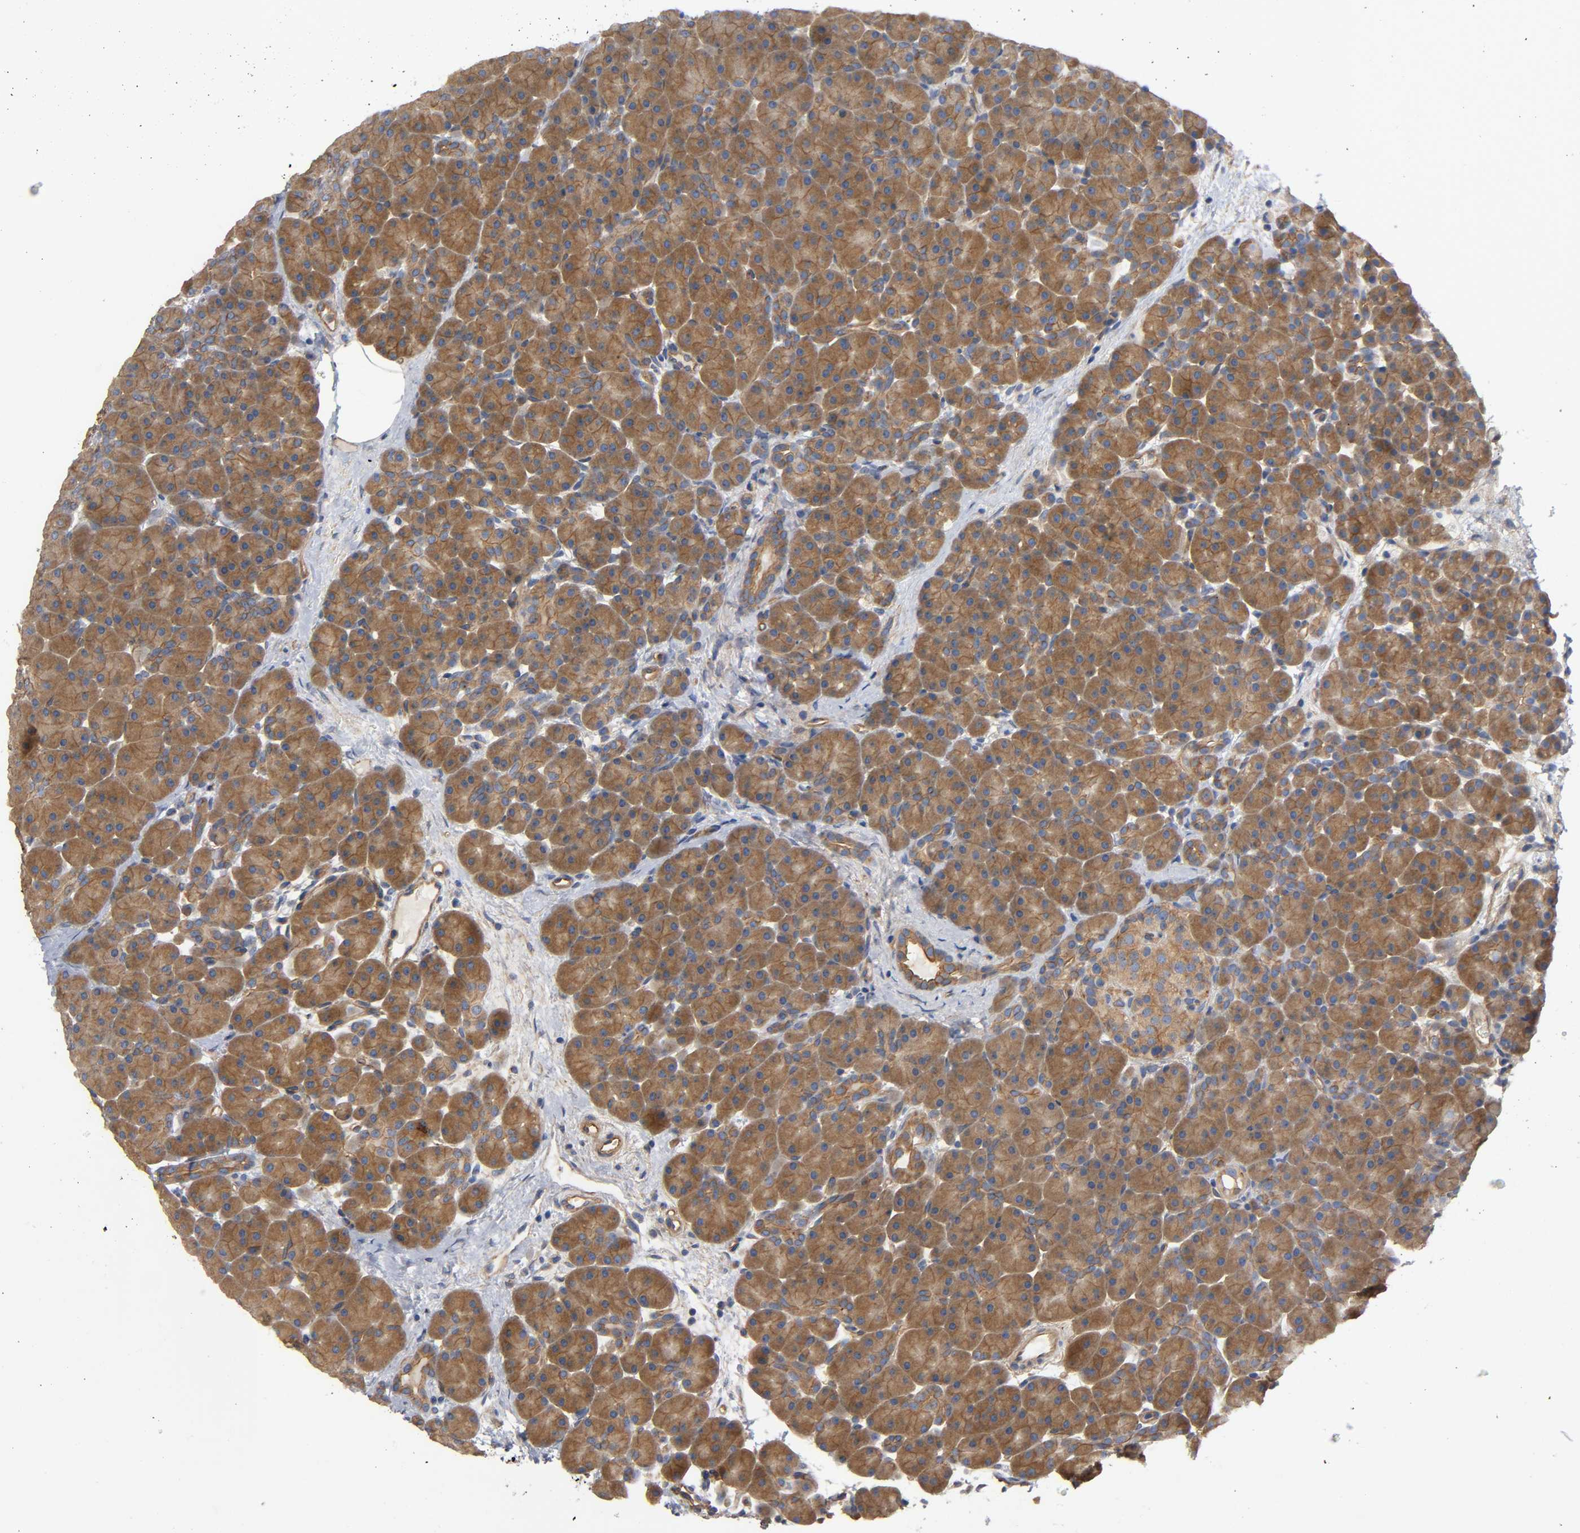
{"staining": {"intensity": "moderate", "quantity": ">75%", "location": "cytoplasmic/membranous"}, "tissue": "pancreas", "cell_type": "Exocrine glandular cells", "image_type": "normal", "snomed": [{"axis": "morphology", "description": "Normal tissue, NOS"}, {"axis": "topography", "description": "Pancreas"}], "caption": "A high-resolution photomicrograph shows immunohistochemistry staining of unremarkable pancreas, which demonstrates moderate cytoplasmic/membranous expression in approximately >75% of exocrine glandular cells.", "gene": "MARS1", "patient": {"sex": "male", "age": 66}}